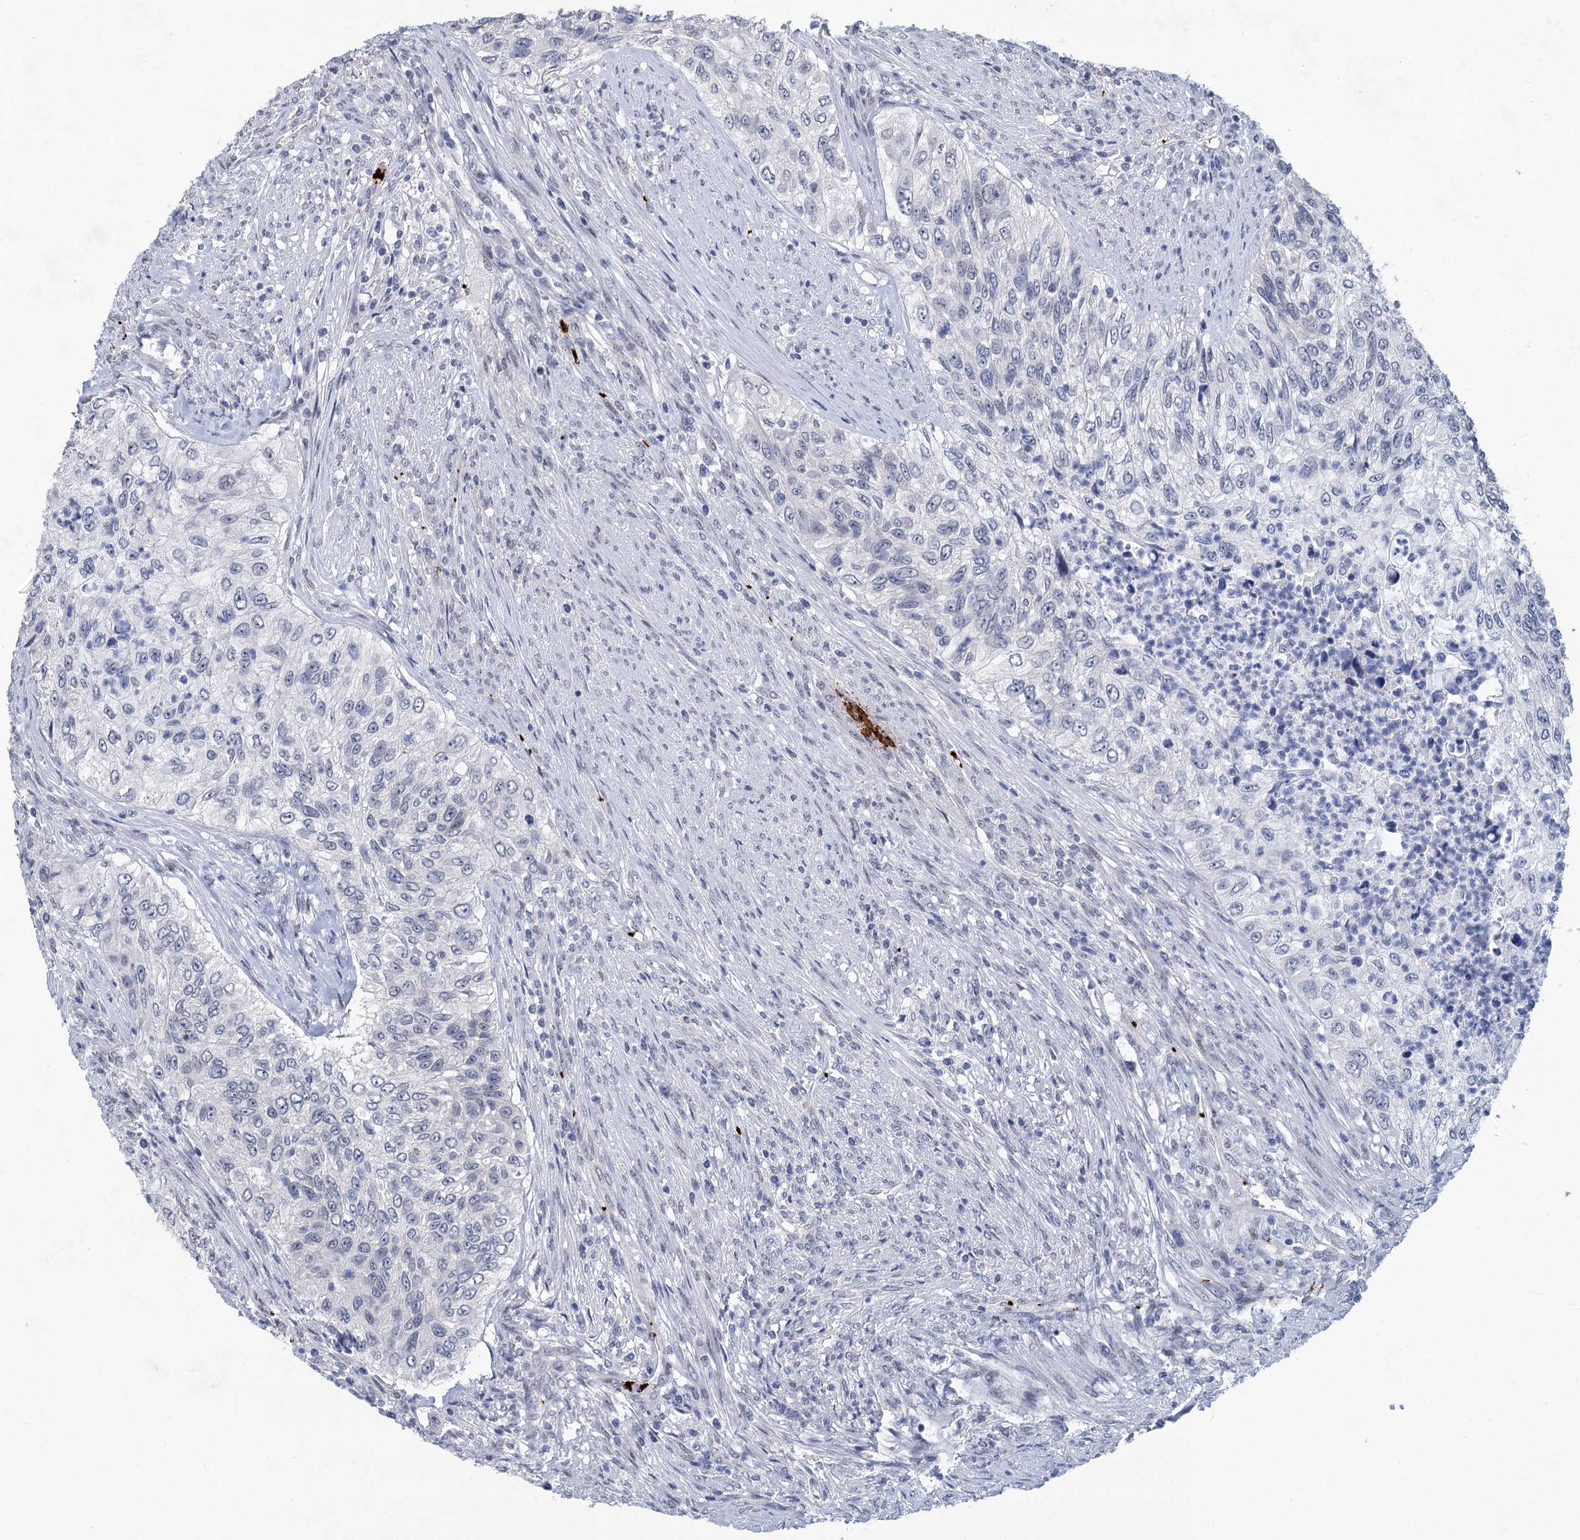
{"staining": {"intensity": "negative", "quantity": "none", "location": "none"}, "tissue": "urothelial cancer", "cell_type": "Tumor cells", "image_type": "cancer", "snomed": [{"axis": "morphology", "description": "Urothelial carcinoma, High grade"}, {"axis": "topography", "description": "Urinary bladder"}], "caption": "Immunohistochemistry (IHC) image of human urothelial cancer stained for a protein (brown), which demonstrates no expression in tumor cells.", "gene": "MON2", "patient": {"sex": "female", "age": 60}}